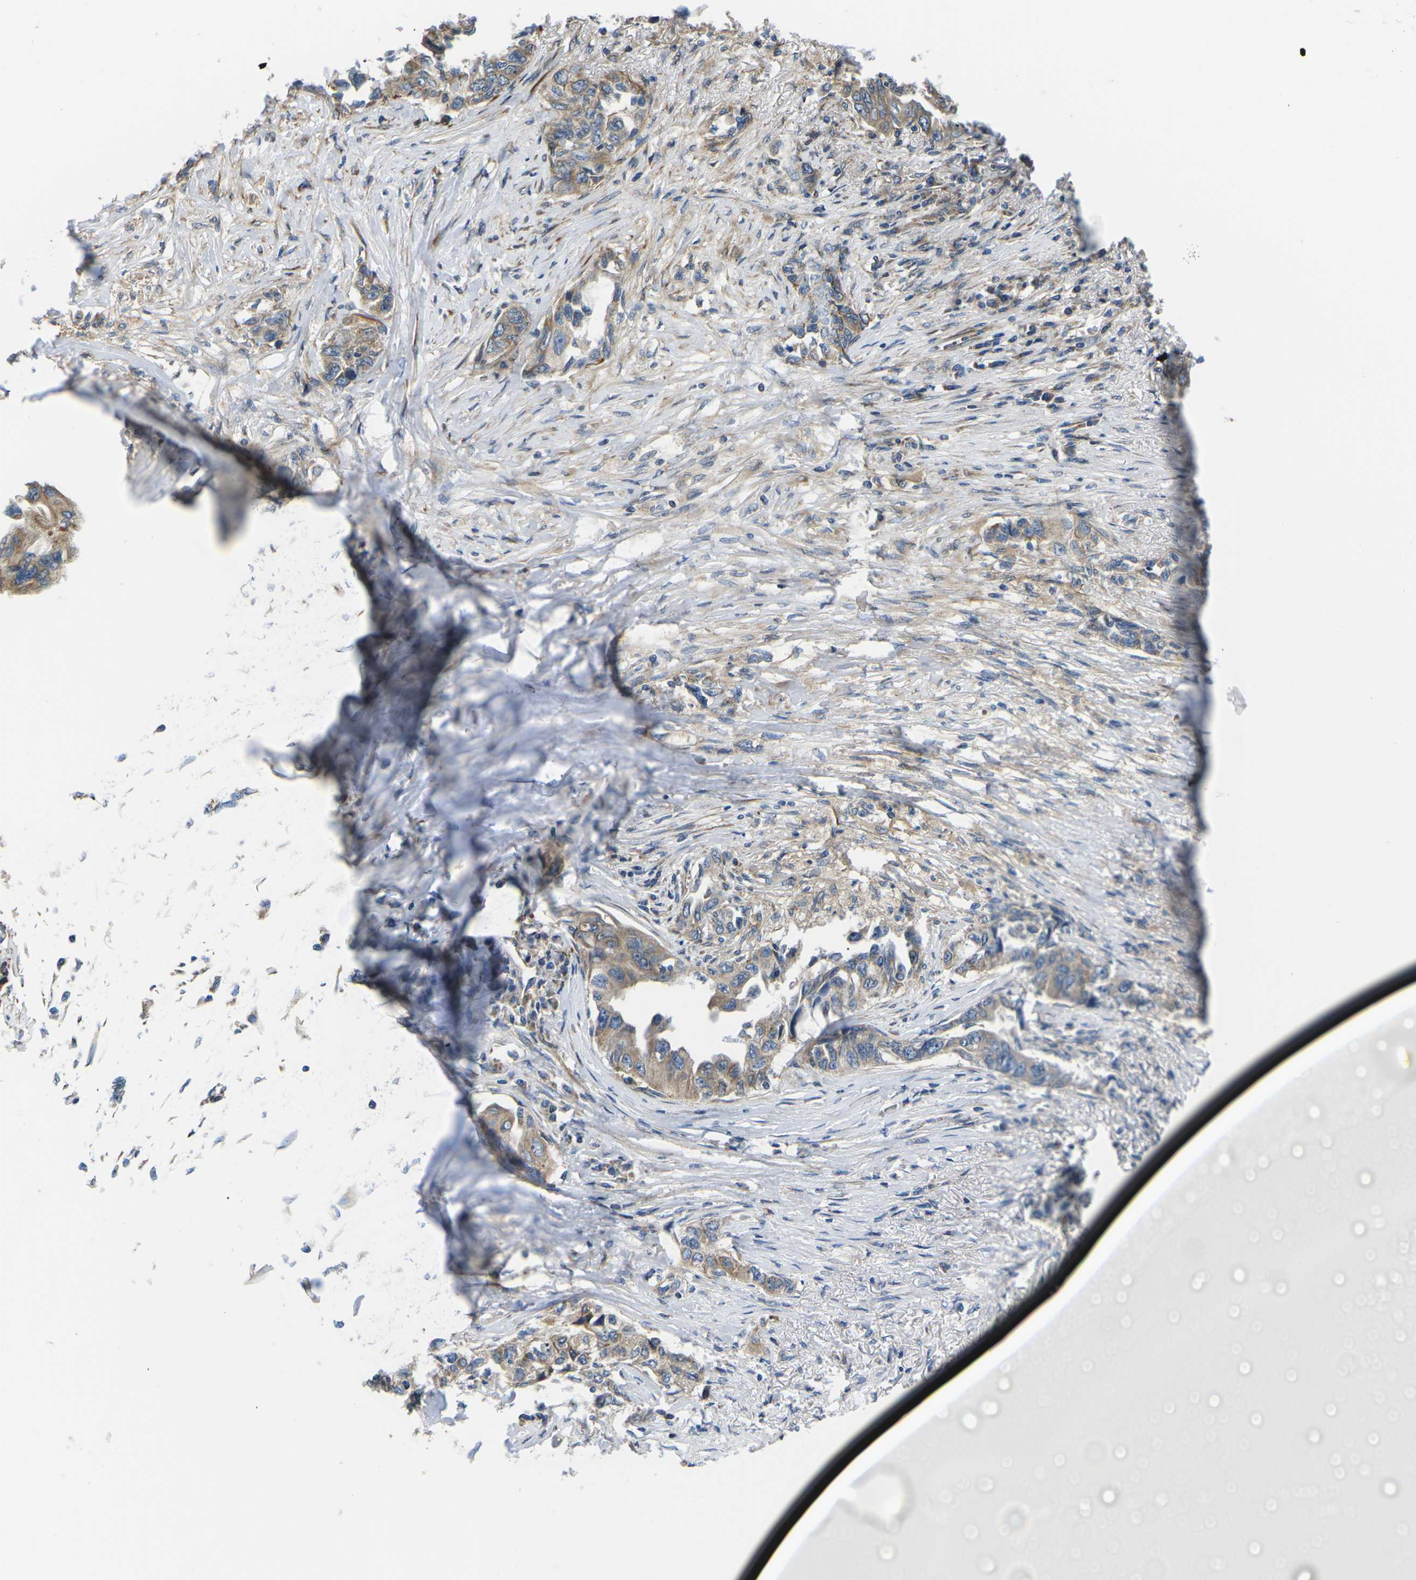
{"staining": {"intensity": "moderate", "quantity": ">75%", "location": "cytoplasmic/membranous"}, "tissue": "lung cancer", "cell_type": "Tumor cells", "image_type": "cancer", "snomed": [{"axis": "morphology", "description": "Adenocarcinoma, NOS"}, {"axis": "topography", "description": "Lung"}], "caption": "Immunohistochemical staining of lung cancer (adenocarcinoma) displays moderate cytoplasmic/membranous protein positivity in approximately >75% of tumor cells. The staining was performed using DAB (3,3'-diaminobenzidine), with brown indicating positive protein expression. Nuclei are stained blue with hematoxylin.", "gene": "TMEFF2", "patient": {"sex": "female", "age": 51}}